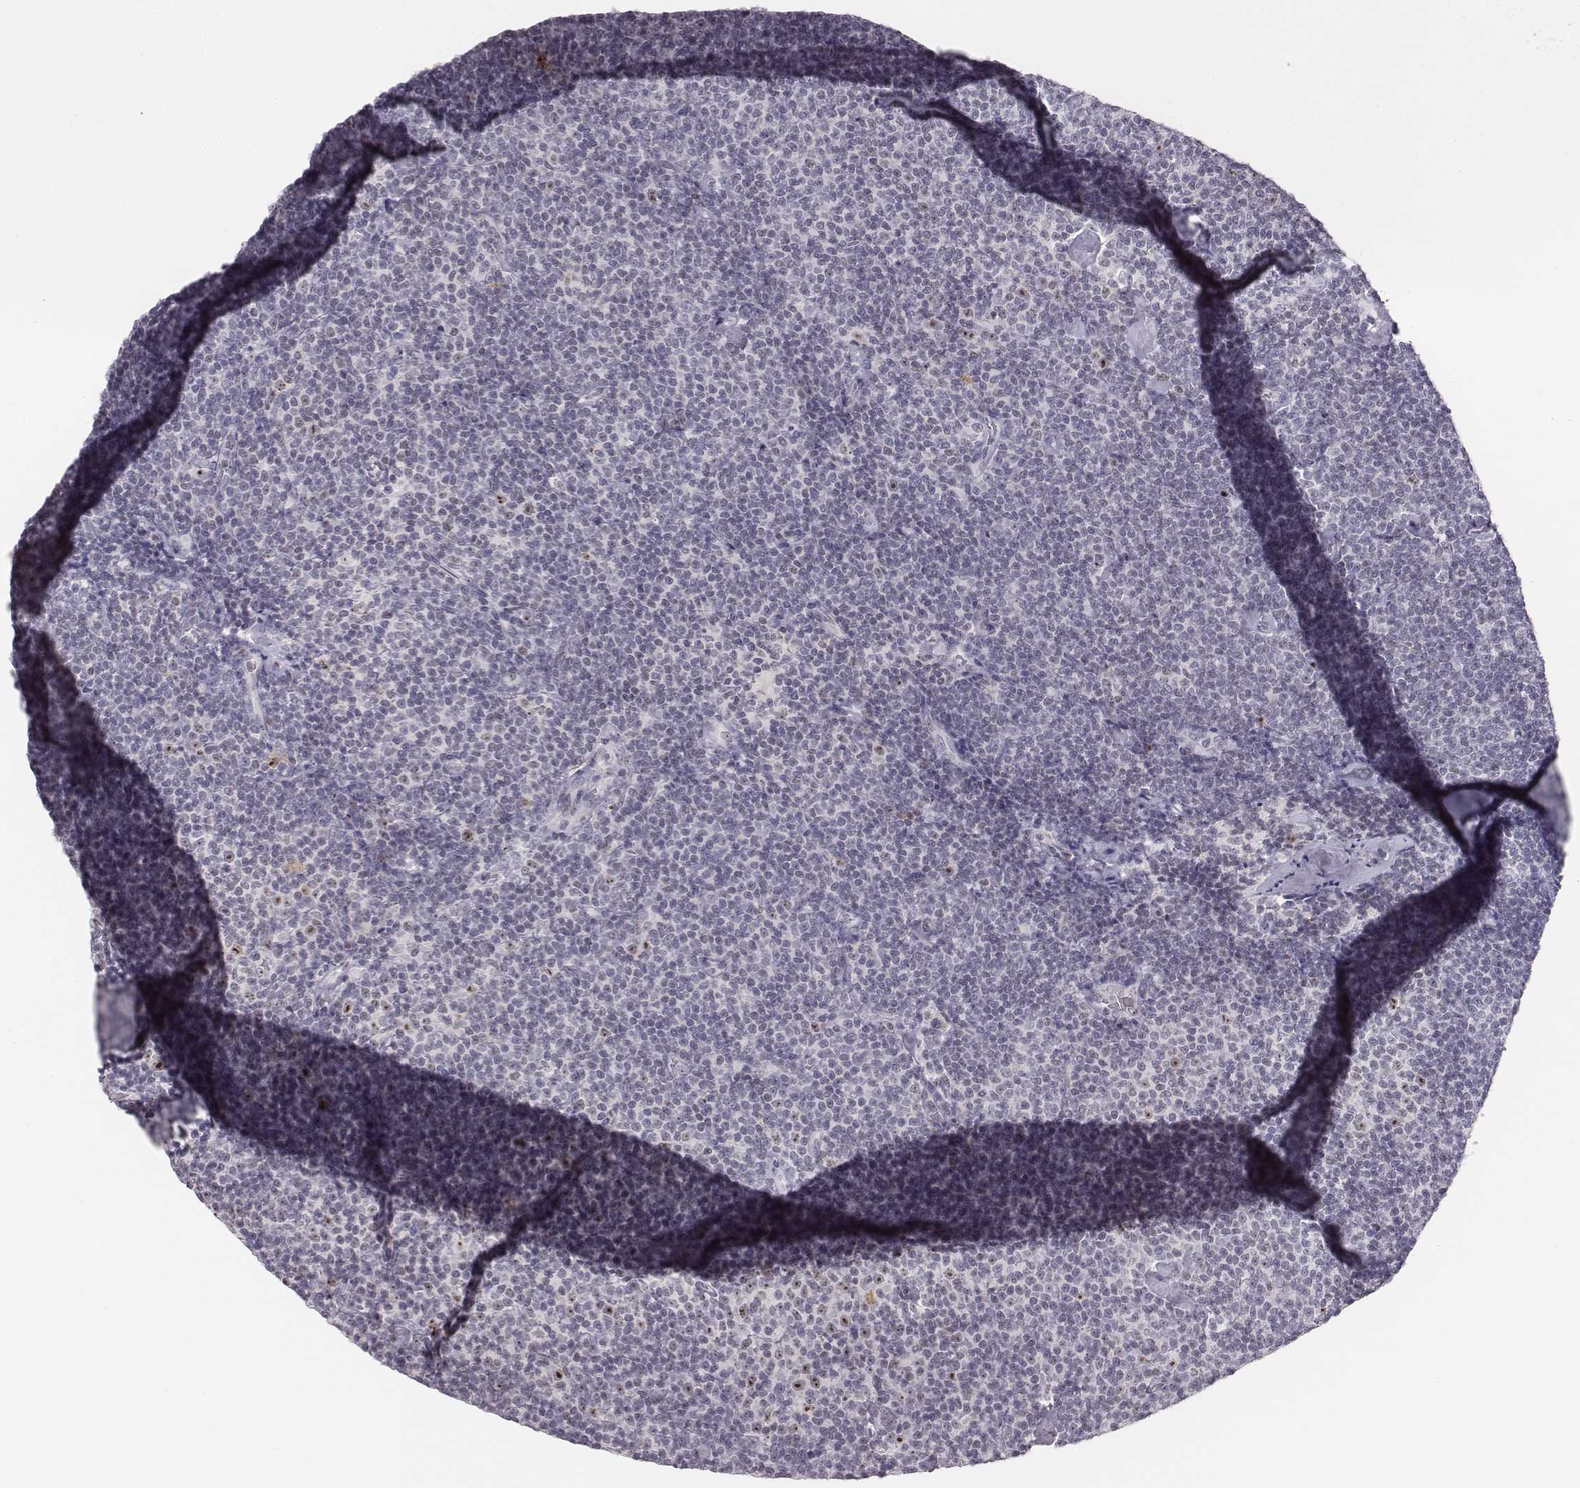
{"staining": {"intensity": "negative", "quantity": "none", "location": "none"}, "tissue": "lymphoma", "cell_type": "Tumor cells", "image_type": "cancer", "snomed": [{"axis": "morphology", "description": "Malignant lymphoma, non-Hodgkin's type, Low grade"}, {"axis": "topography", "description": "Lymph node"}], "caption": "Tumor cells are negative for brown protein staining in lymphoma.", "gene": "NIFK", "patient": {"sex": "male", "age": 81}}